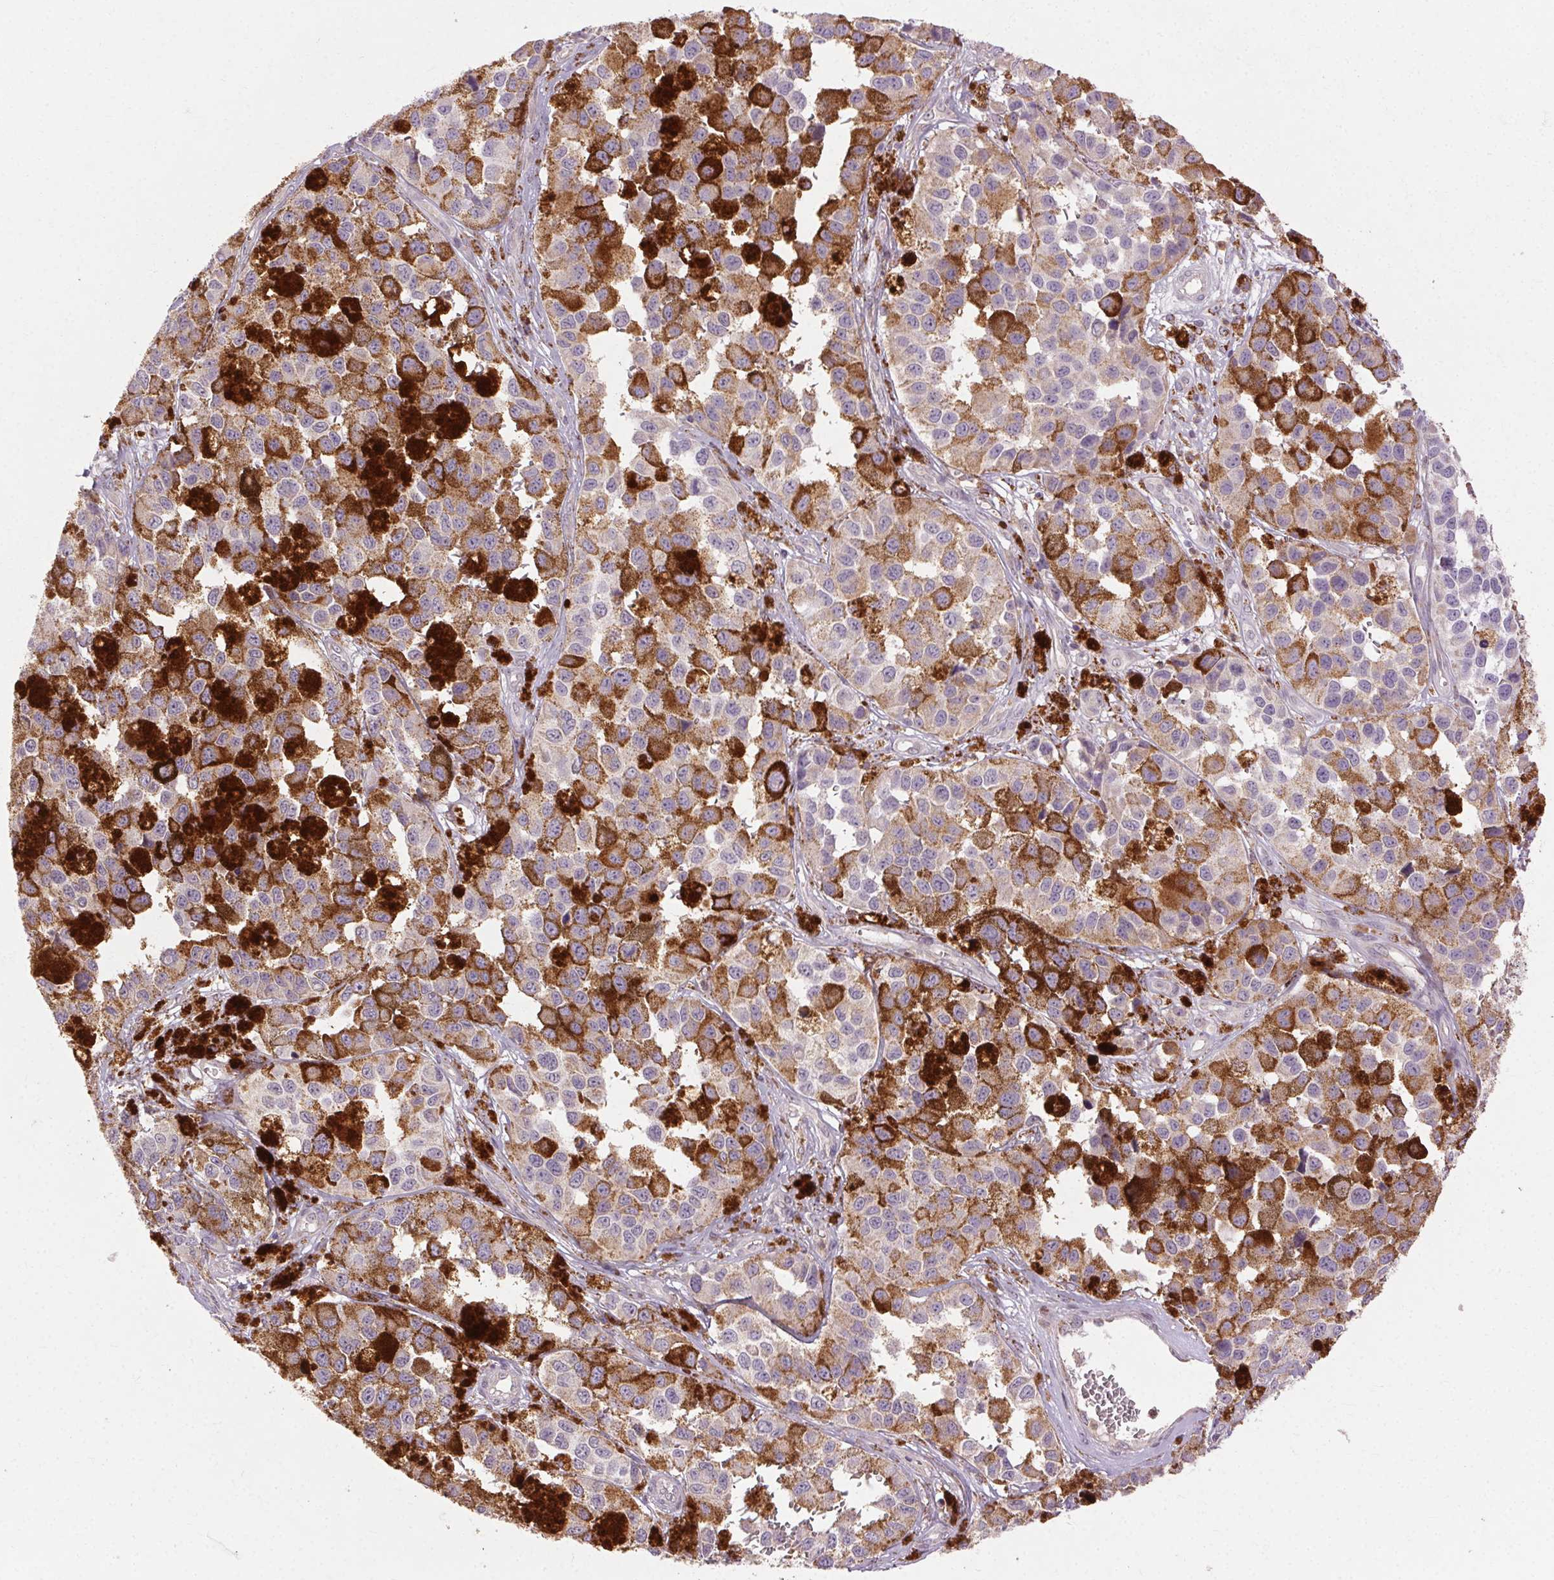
{"staining": {"intensity": "negative", "quantity": "none", "location": "none"}, "tissue": "melanoma", "cell_type": "Tumor cells", "image_type": "cancer", "snomed": [{"axis": "morphology", "description": "Malignant melanoma, NOS"}, {"axis": "topography", "description": "Skin"}], "caption": "A photomicrograph of human melanoma is negative for staining in tumor cells.", "gene": "REP15", "patient": {"sex": "female", "age": 58}}